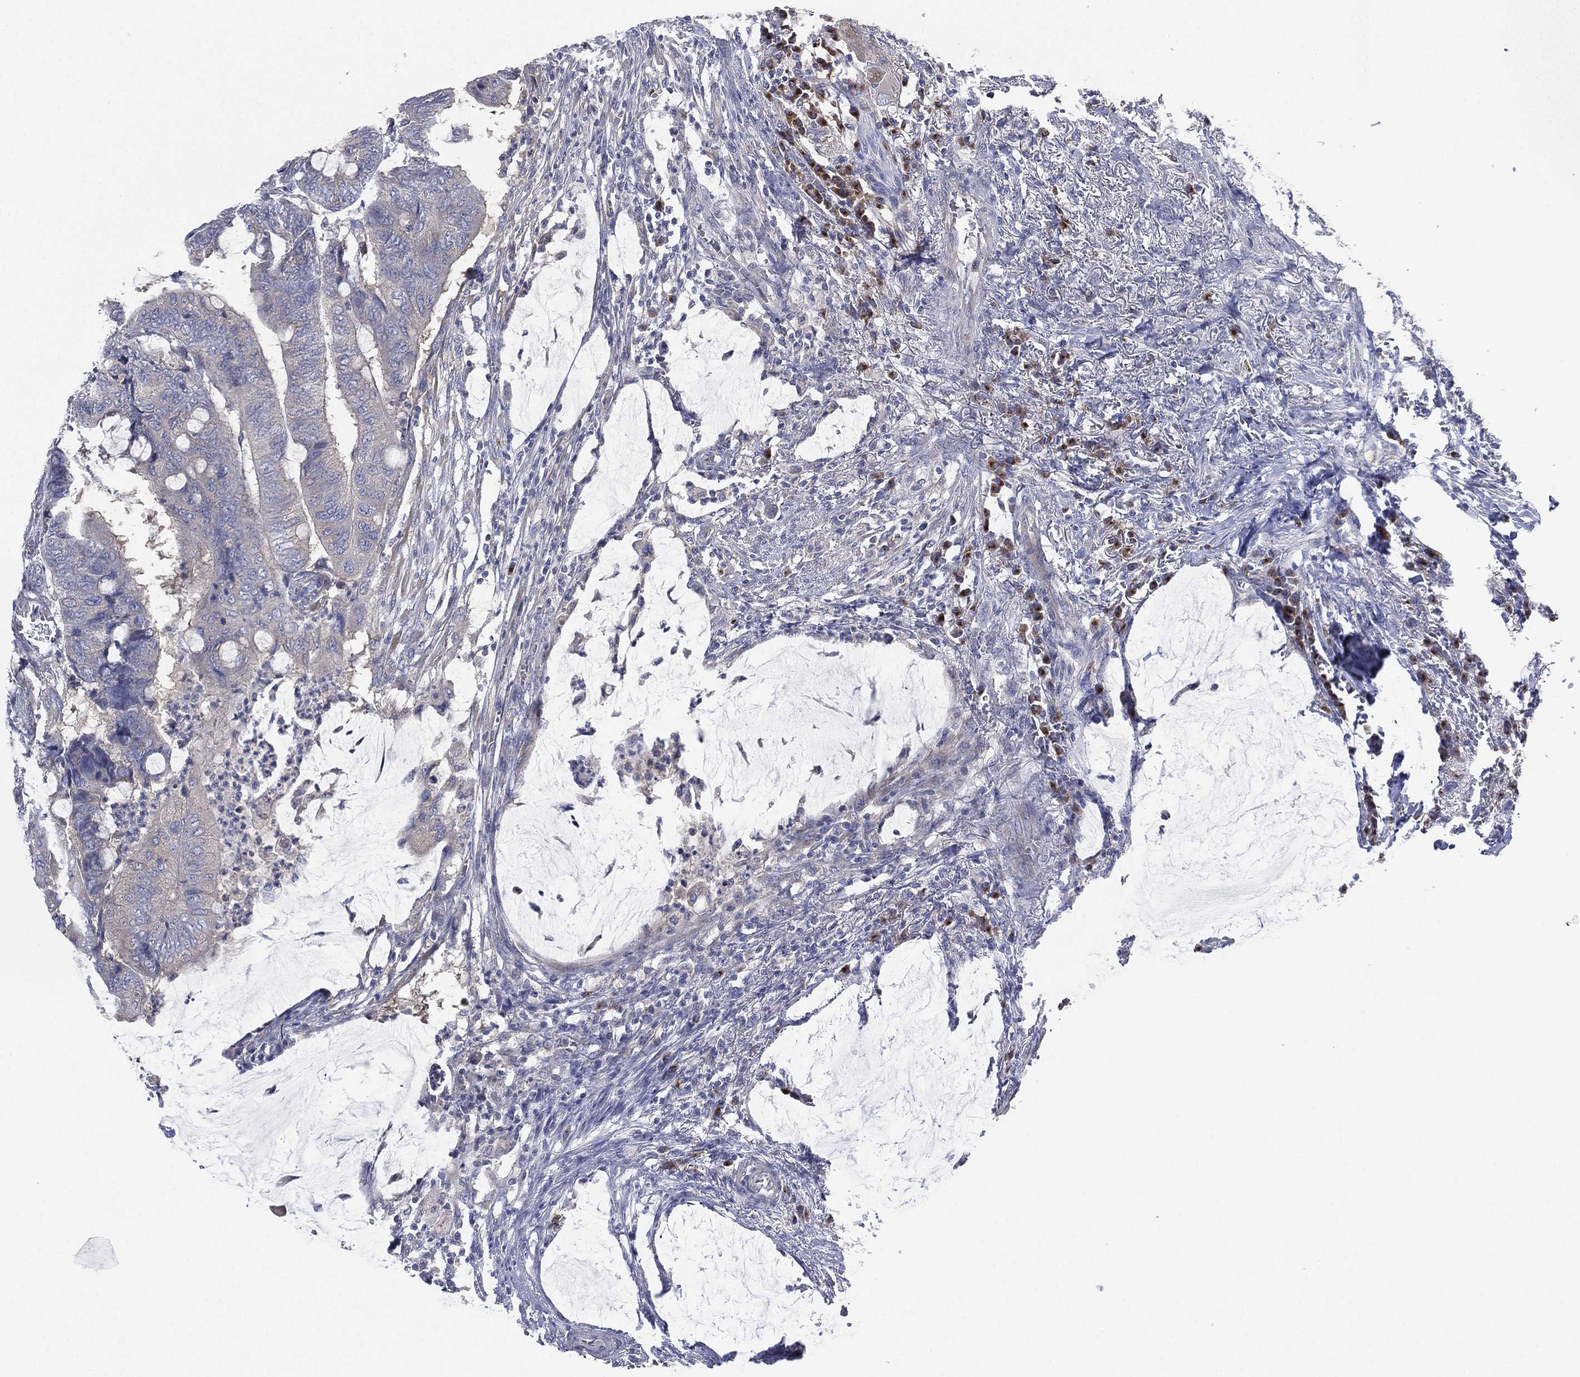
{"staining": {"intensity": "negative", "quantity": "none", "location": "none"}, "tissue": "colorectal cancer", "cell_type": "Tumor cells", "image_type": "cancer", "snomed": [{"axis": "morphology", "description": "Normal tissue, NOS"}, {"axis": "morphology", "description": "Adenocarcinoma, NOS"}, {"axis": "topography", "description": "Rectum"}, {"axis": "topography", "description": "Peripheral nerve tissue"}], "caption": "IHC of colorectal cancer exhibits no positivity in tumor cells. The staining was performed using DAB (3,3'-diaminobenzidine) to visualize the protein expression in brown, while the nuclei were stained in blue with hematoxylin (Magnification: 20x).", "gene": "ATP8A2", "patient": {"sex": "male", "age": 92}}